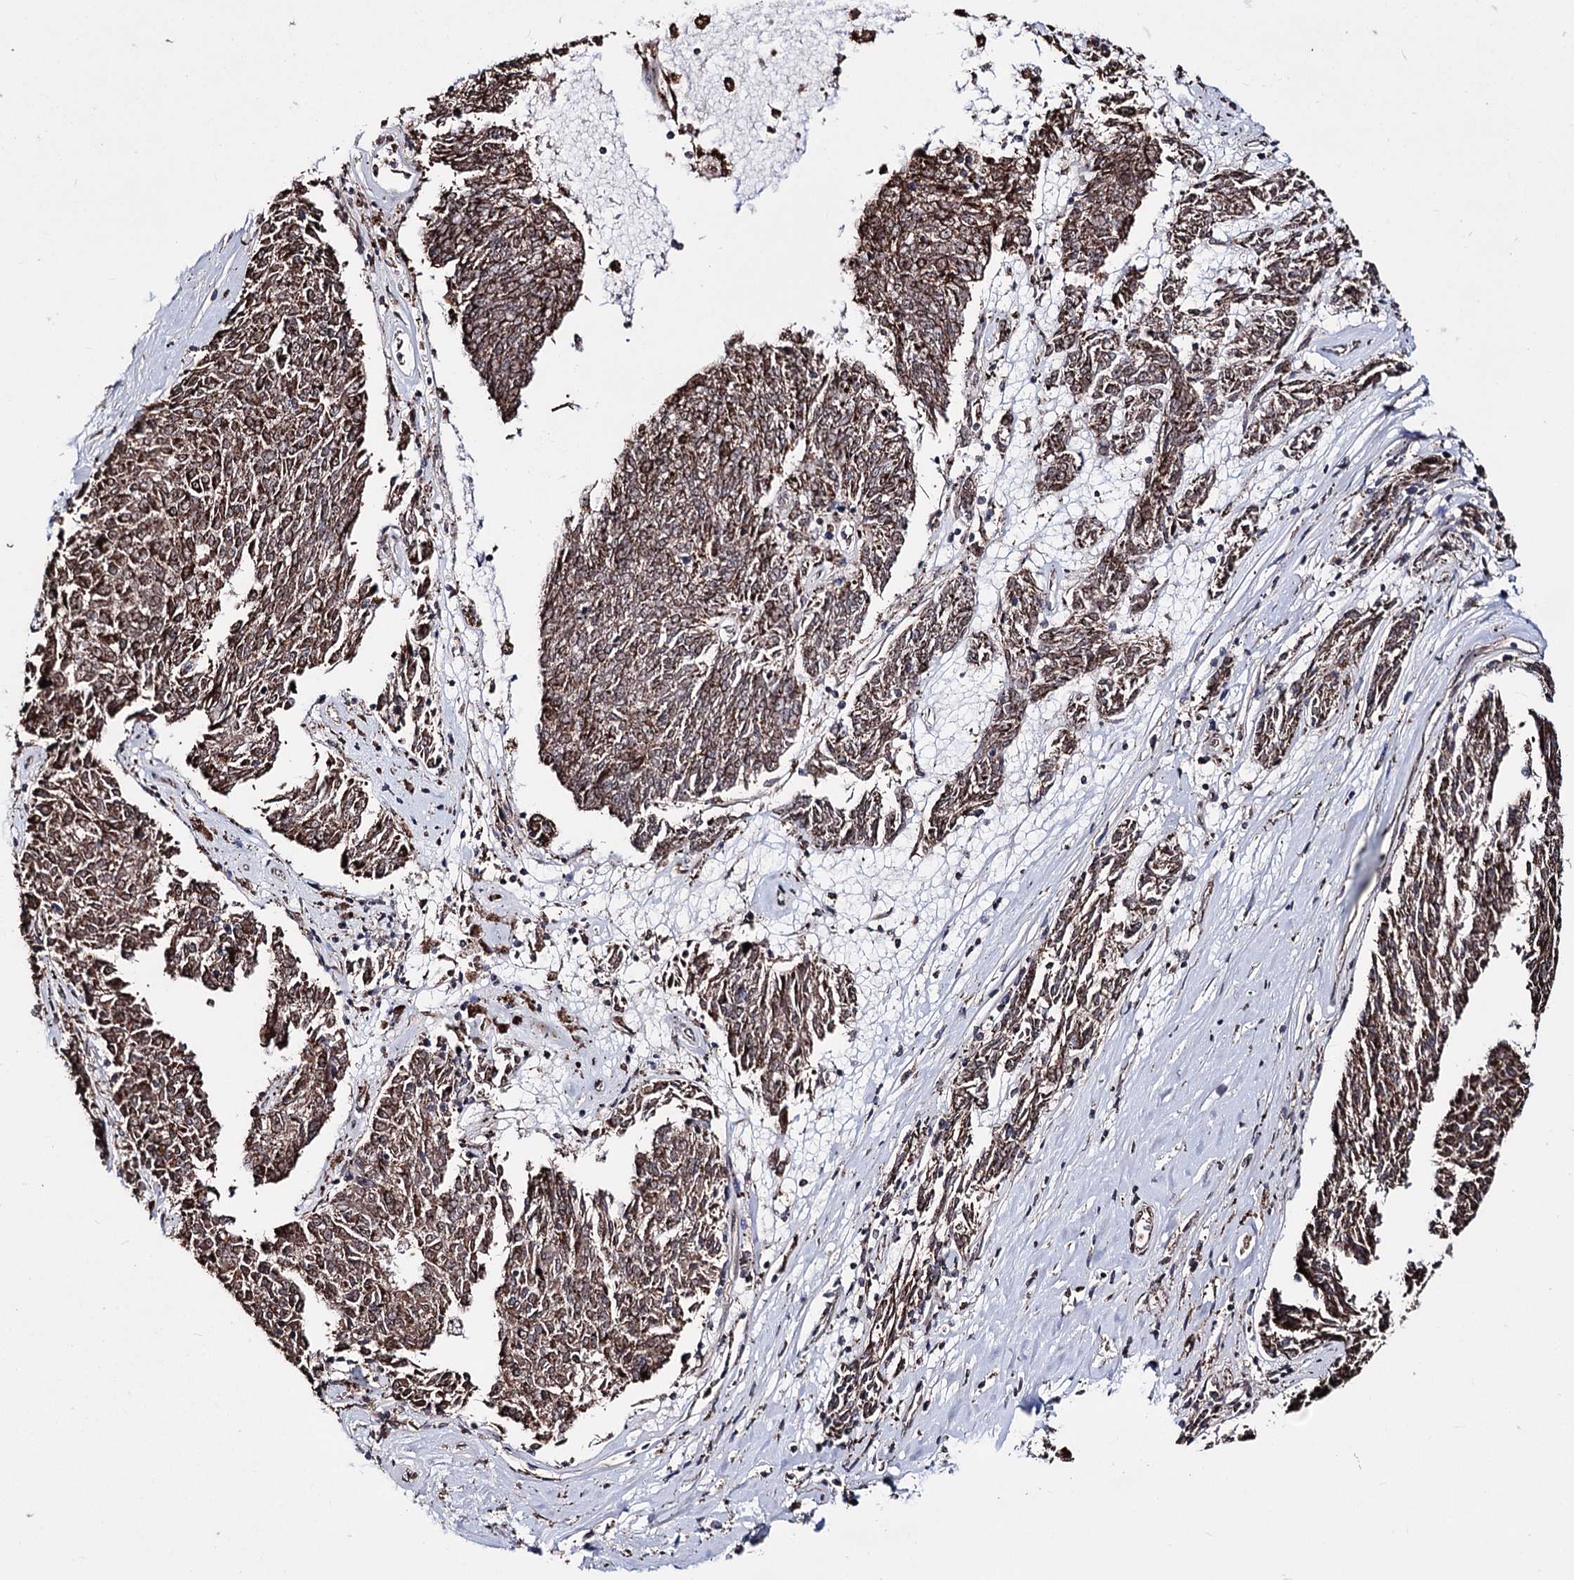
{"staining": {"intensity": "moderate", "quantity": ">75%", "location": "cytoplasmic/membranous"}, "tissue": "melanoma", "cell_type": "Tumor cells", "image_type": "cancer", "snomed": [{"axis": "morphology", "description": "Malignant melanoma, NOS"}, {"axis": "topography", "description": "Skin"}], "caption": "A brown stain labels moderate cytoplasmic/membranous expression of a protein in melanoma tumor cells.", "gene": "CREB3L4", "patient": {"sex": "female", "age": 72}}